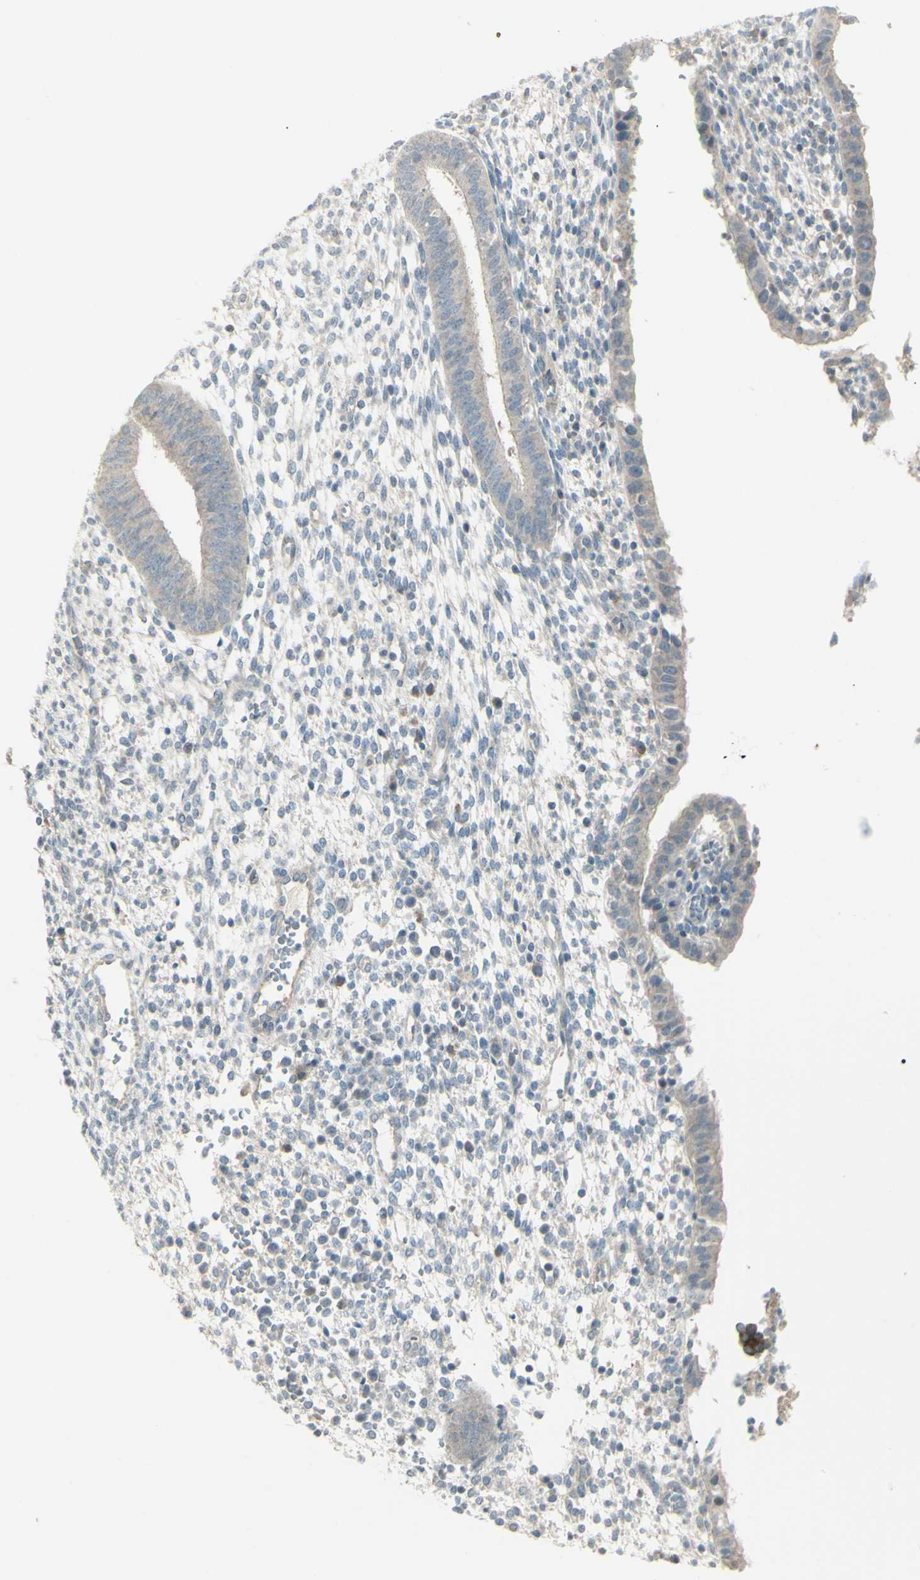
{"staining": {"intensity": "weak", "quantity": "25%-75%", "location": "cytoplasmic/membranous"}, "tissue": "endometrium", "cell_type": "Cells in endometrial stroma", "image_type": "normal", "snomed": [{"axis": "morphology", "description": "Normal tissue, NOS"}, {"axis": "topography", "description": "Endometrium"}], "caption": "Immunohistochemical staining of benign human endometrium displays weak cytoplasmic/membranous protein expression in about 25%-75% of cells in endometrial stroma.", "gene": "SH3GL2", "patient": {"sex": "female", "age": 35}}